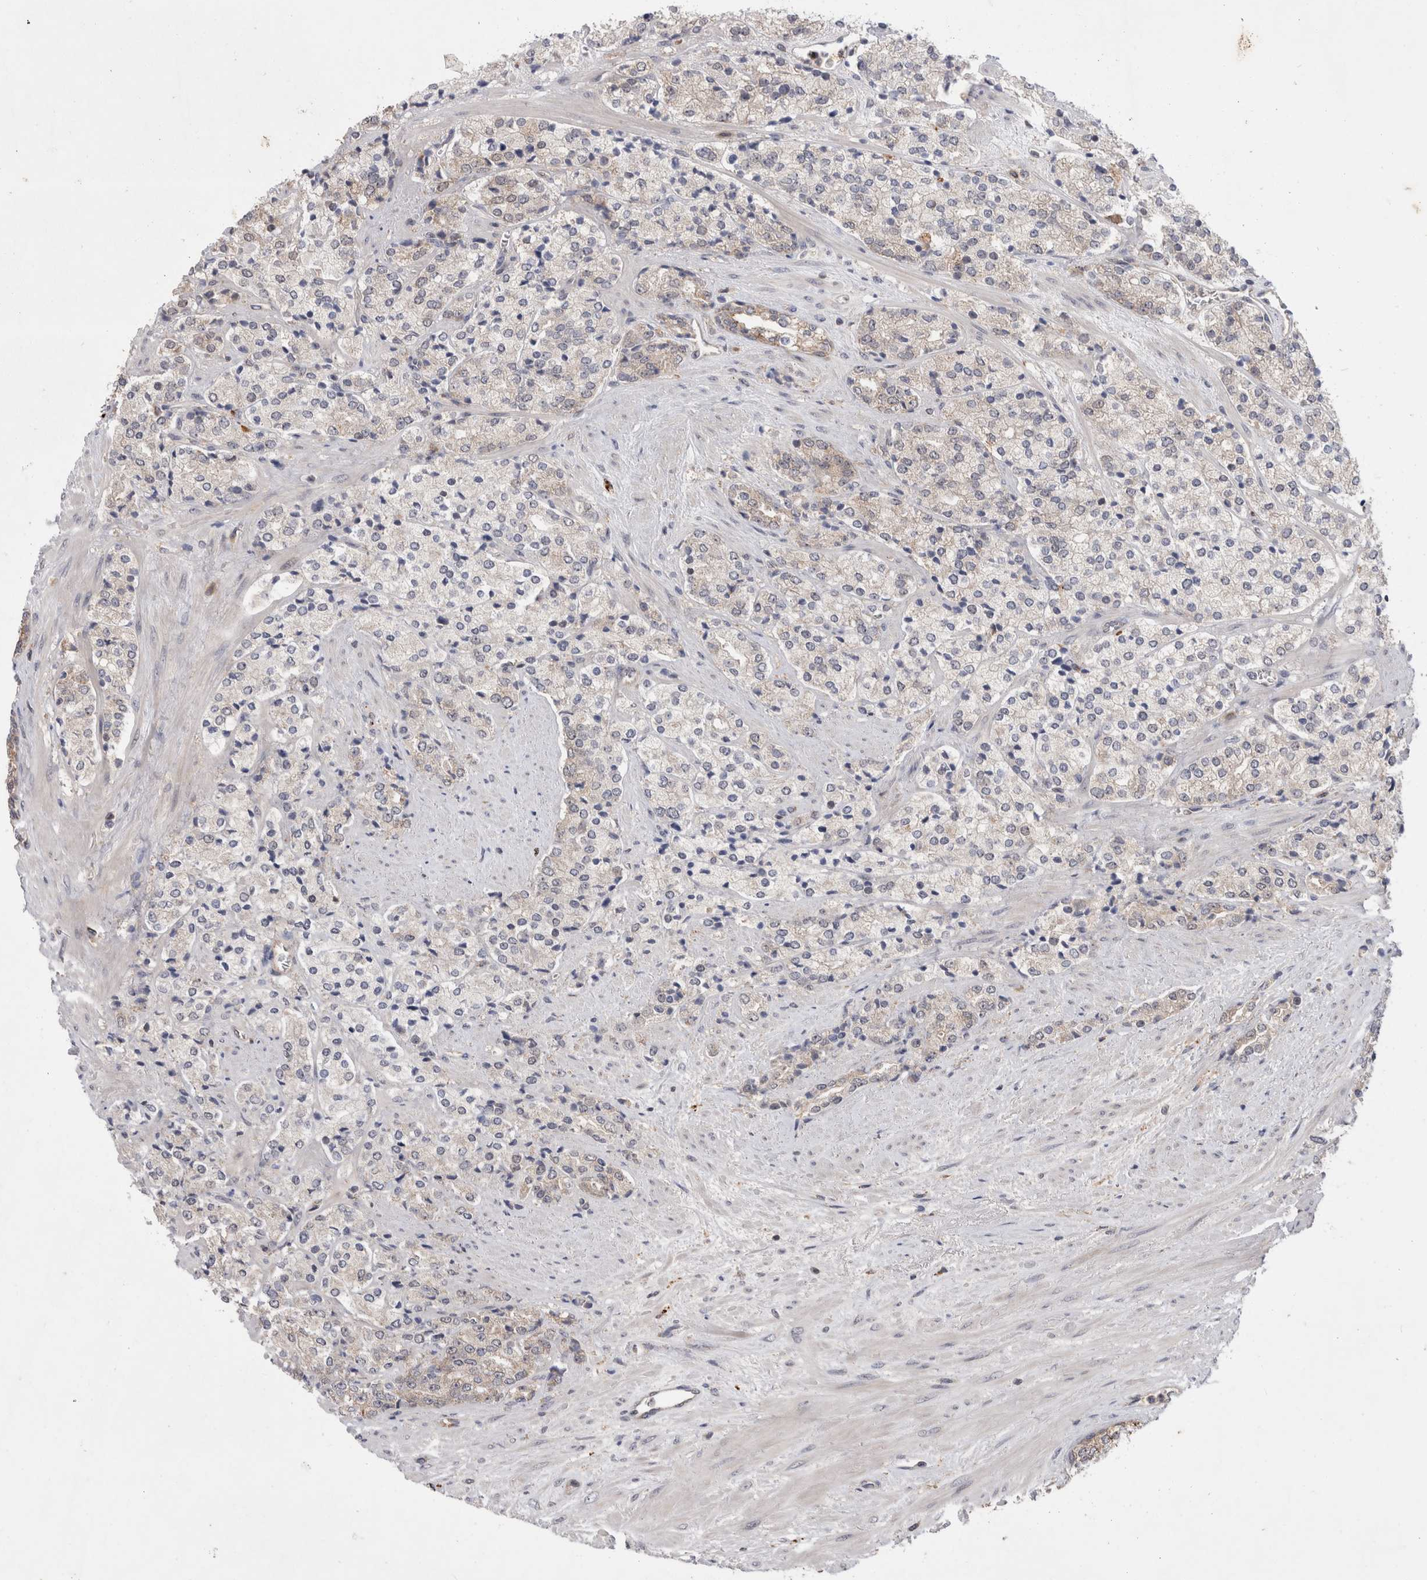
{"staining": {"intensity": "weak", "quantity": "<25%", "location": "cytoplasmic/membranous"}, "tissue": "prostate cancer", "cell_type": "Tumor cells", "image_type": "cancer", "snomed": [{"axis": "morphology", "description": "Adenocarcinoma, High grade"}, {"axis": "topography", "description": "Prostate"}], "caption": "Immunohistochemistry micrograph of neoplastic tissue: human adenocarcinoma (high-grade) (prostate) stained with DAB (3,3'-diaminobenzidine) displays no significant protein staining in tumor cells. (DAB immunohistochemistry, high magnification).", "gene": "MRPL37", "patient": {"sex": "male", "age": 71}}